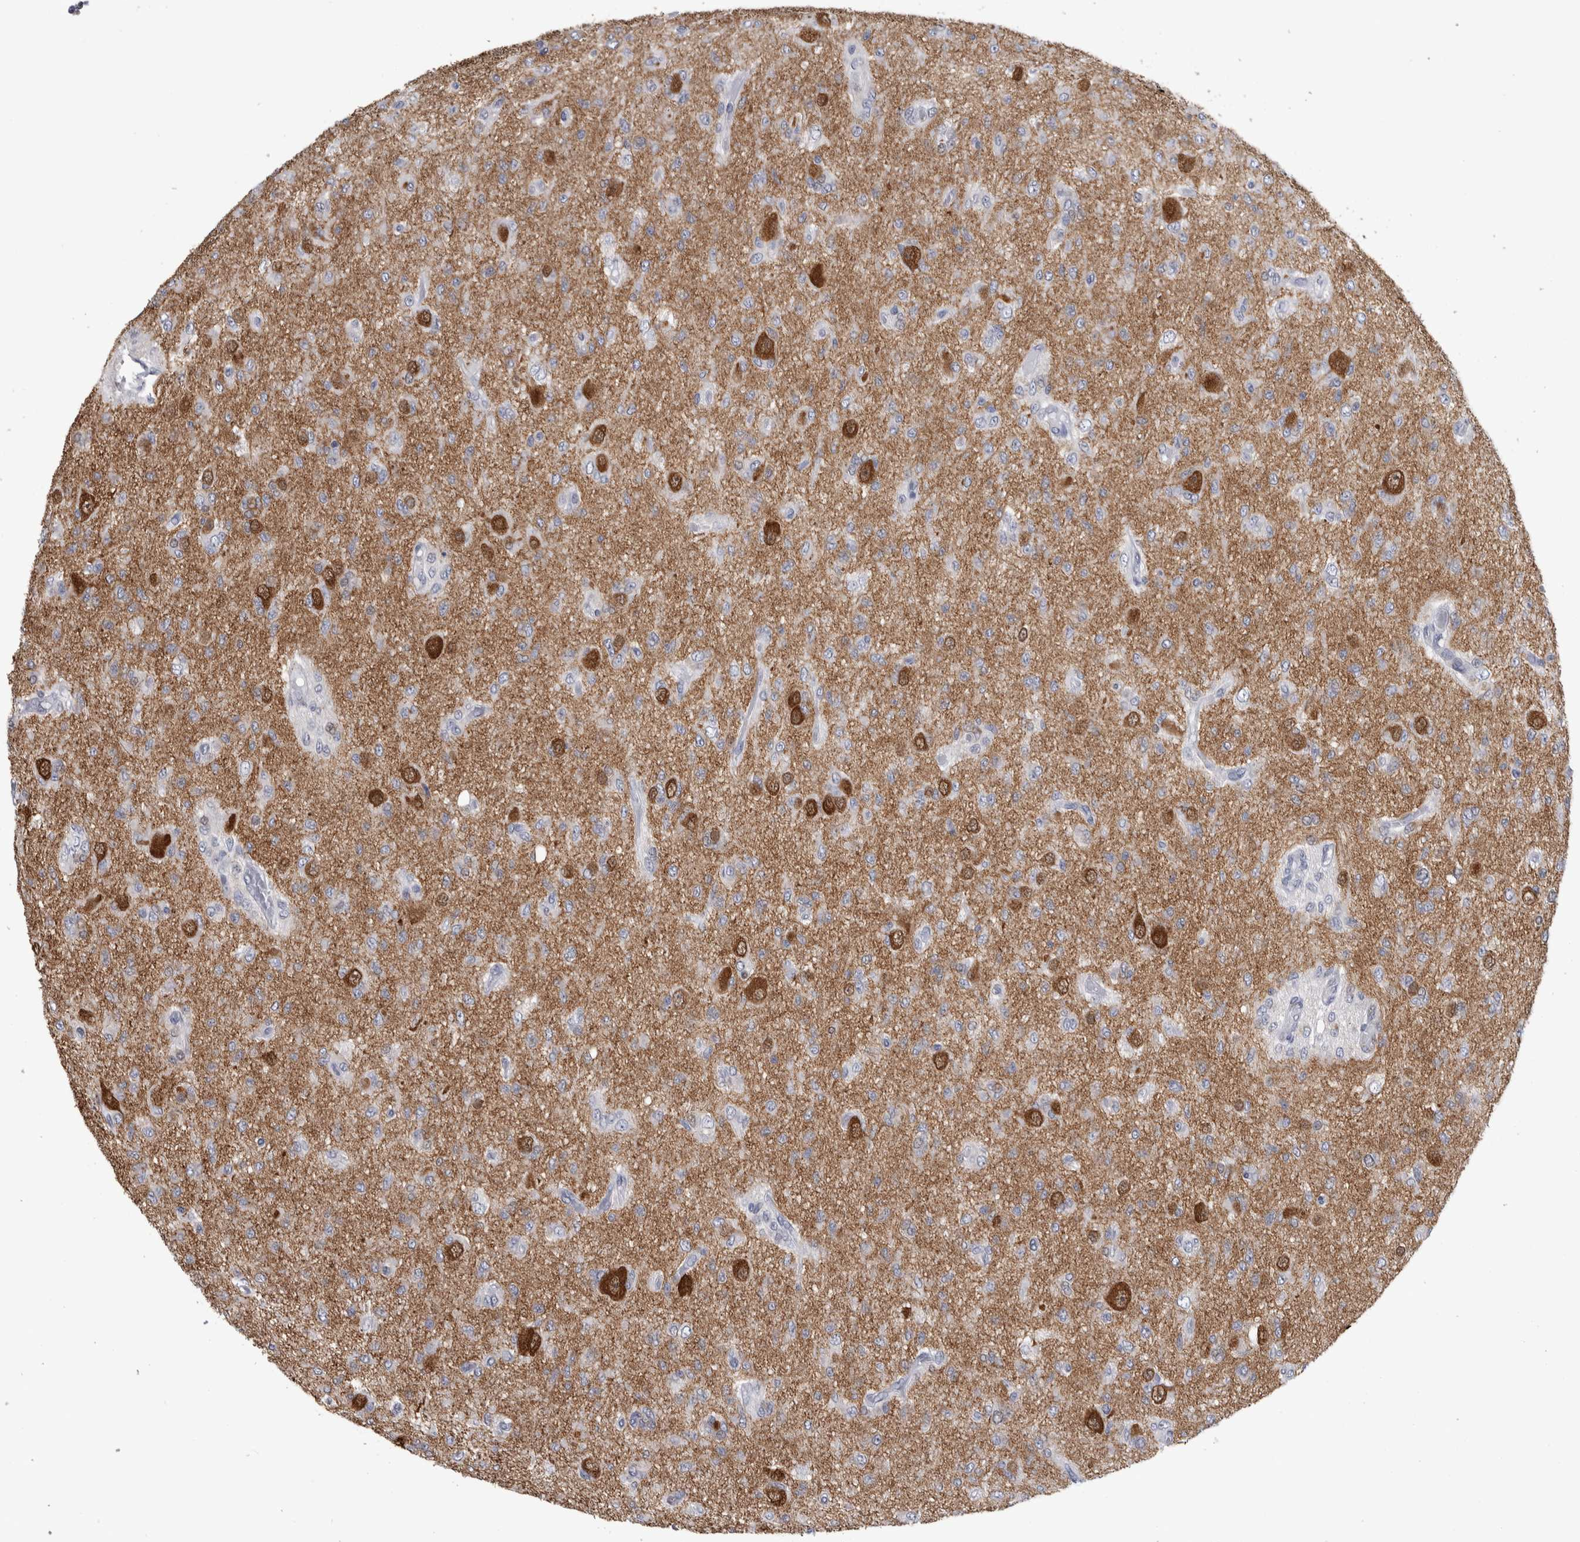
{"staining": {"intensity": "negative", "quantity": "none", "location": "none"}, "tissue": "glioma", "cell_type": "Tumor cells", "image_type": "cancer", "snomed": [{"axis": "morphology", "description": "Glioma, malignant, High grade"}, {"axis": "topography", "description": "Brain"}], "caption": "Immunohistochemical staining of malignant high-grade glioma shows no significant positivity in tumor cells.", "gene": "ACOT7", "patient": {"sex": "female", "age": 59}}